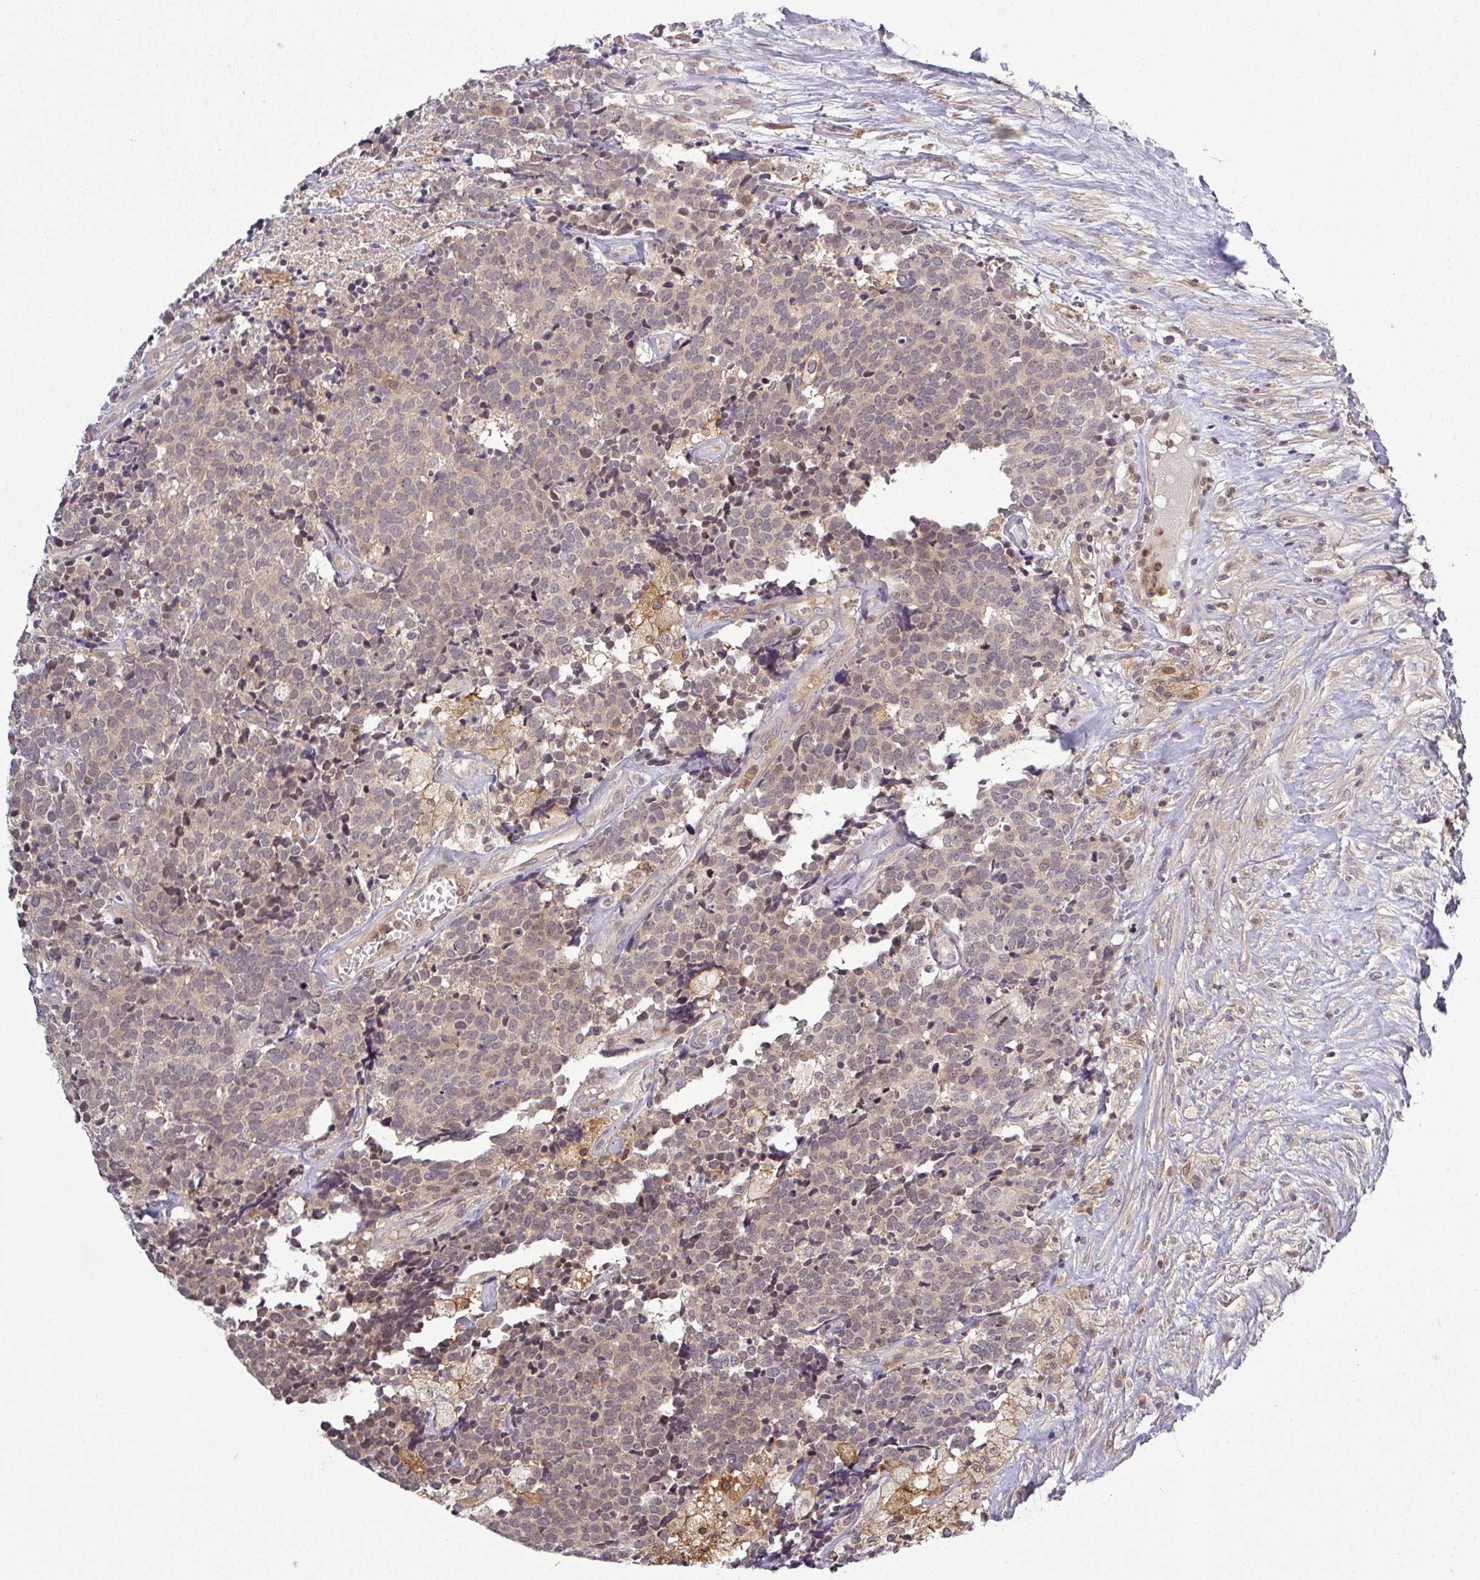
{"staining": {"intensity": "weak", "quantity": ">75%", "location": "cytoplasmic/membranous,nuclear"}, "tissue": "carcinoid", "cell_type": "Tumor cells", "image_type": "cancer", "snomed": [{"axis": "morphology", "description": "Carcinoid, malignant, NOS"}, {"axis": "topography", "description": "Skin"}], "caption": "Carcinoid stained for a protein (brown) demonstrates weak cytoplasmic/membranous and nuclear positive positivity in about >75% of tumor cells.", "gene": "FAM153A", "patient": {"sex": "female", "age": 79}}